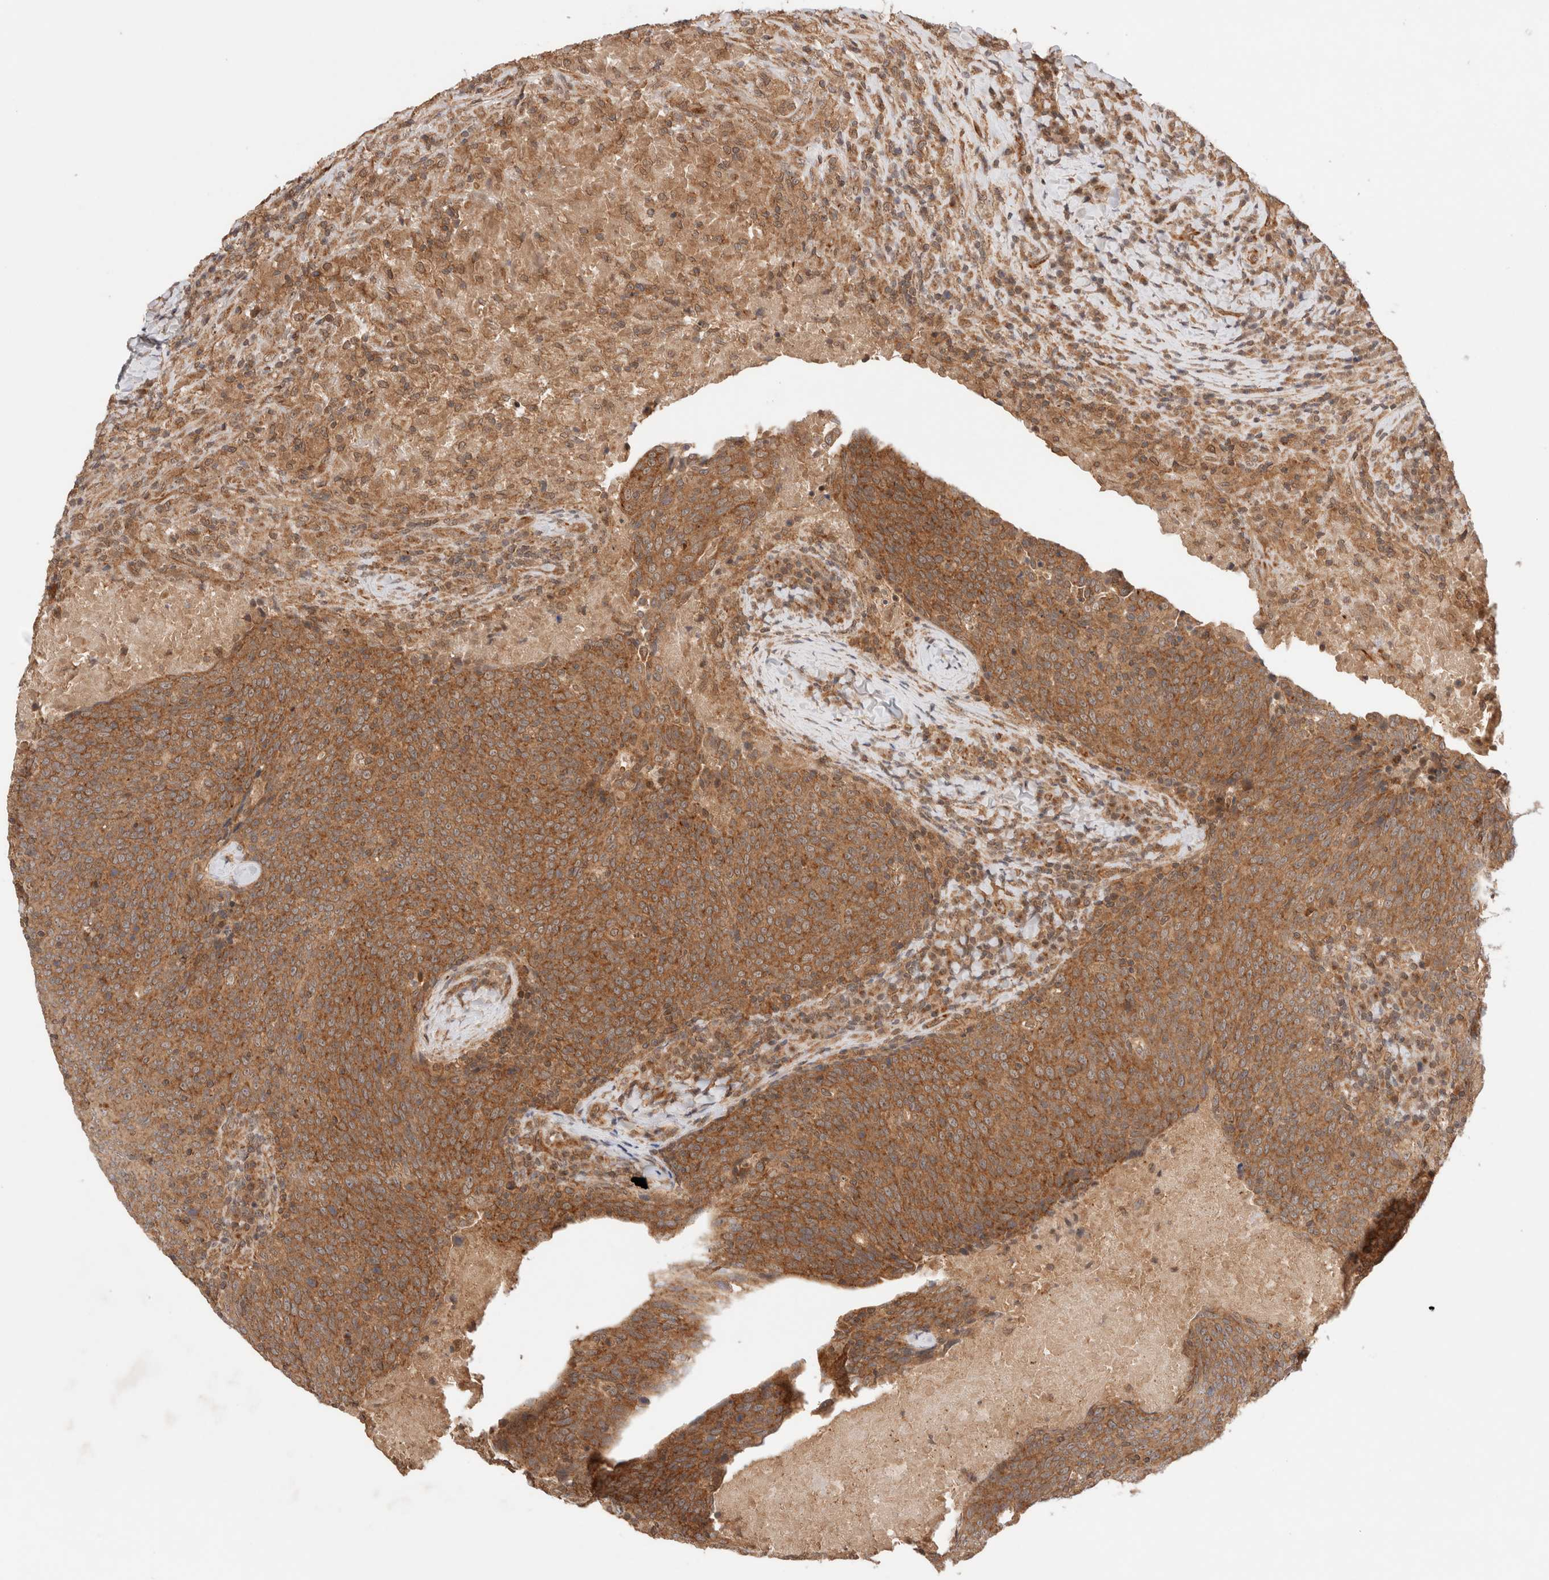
{"staining": {"intensity": "strong", "quantity": ">75%", "location": "cytoplasmic/membranous"}, "tissue": "head and neck cancer", "cell_type": "Tumor cells", "image_type": "cancer", "snomed": [{"axis": "morphology", "description": "Squamous cell carcinoma, NOS"}, {"axis": "morphology", "description": "Squamous cell carcinoma, metastatic, NOS"}, {"axis": "topography", "description": "Lymph node"}, {"axis": "topography", "description": "Head-Neck"}], "caption": "The immunohistochemical stain highlights strong cytoplasmic/membranous staining in tumor cells of head and neck cancer tissue. The protein is stained brown, and the nuclei are stained in blue (DAB IHC with brightfield microscopy, high magnification).", "gene": "SIKE1", "patient": {"sex": "male", "age": 62}}